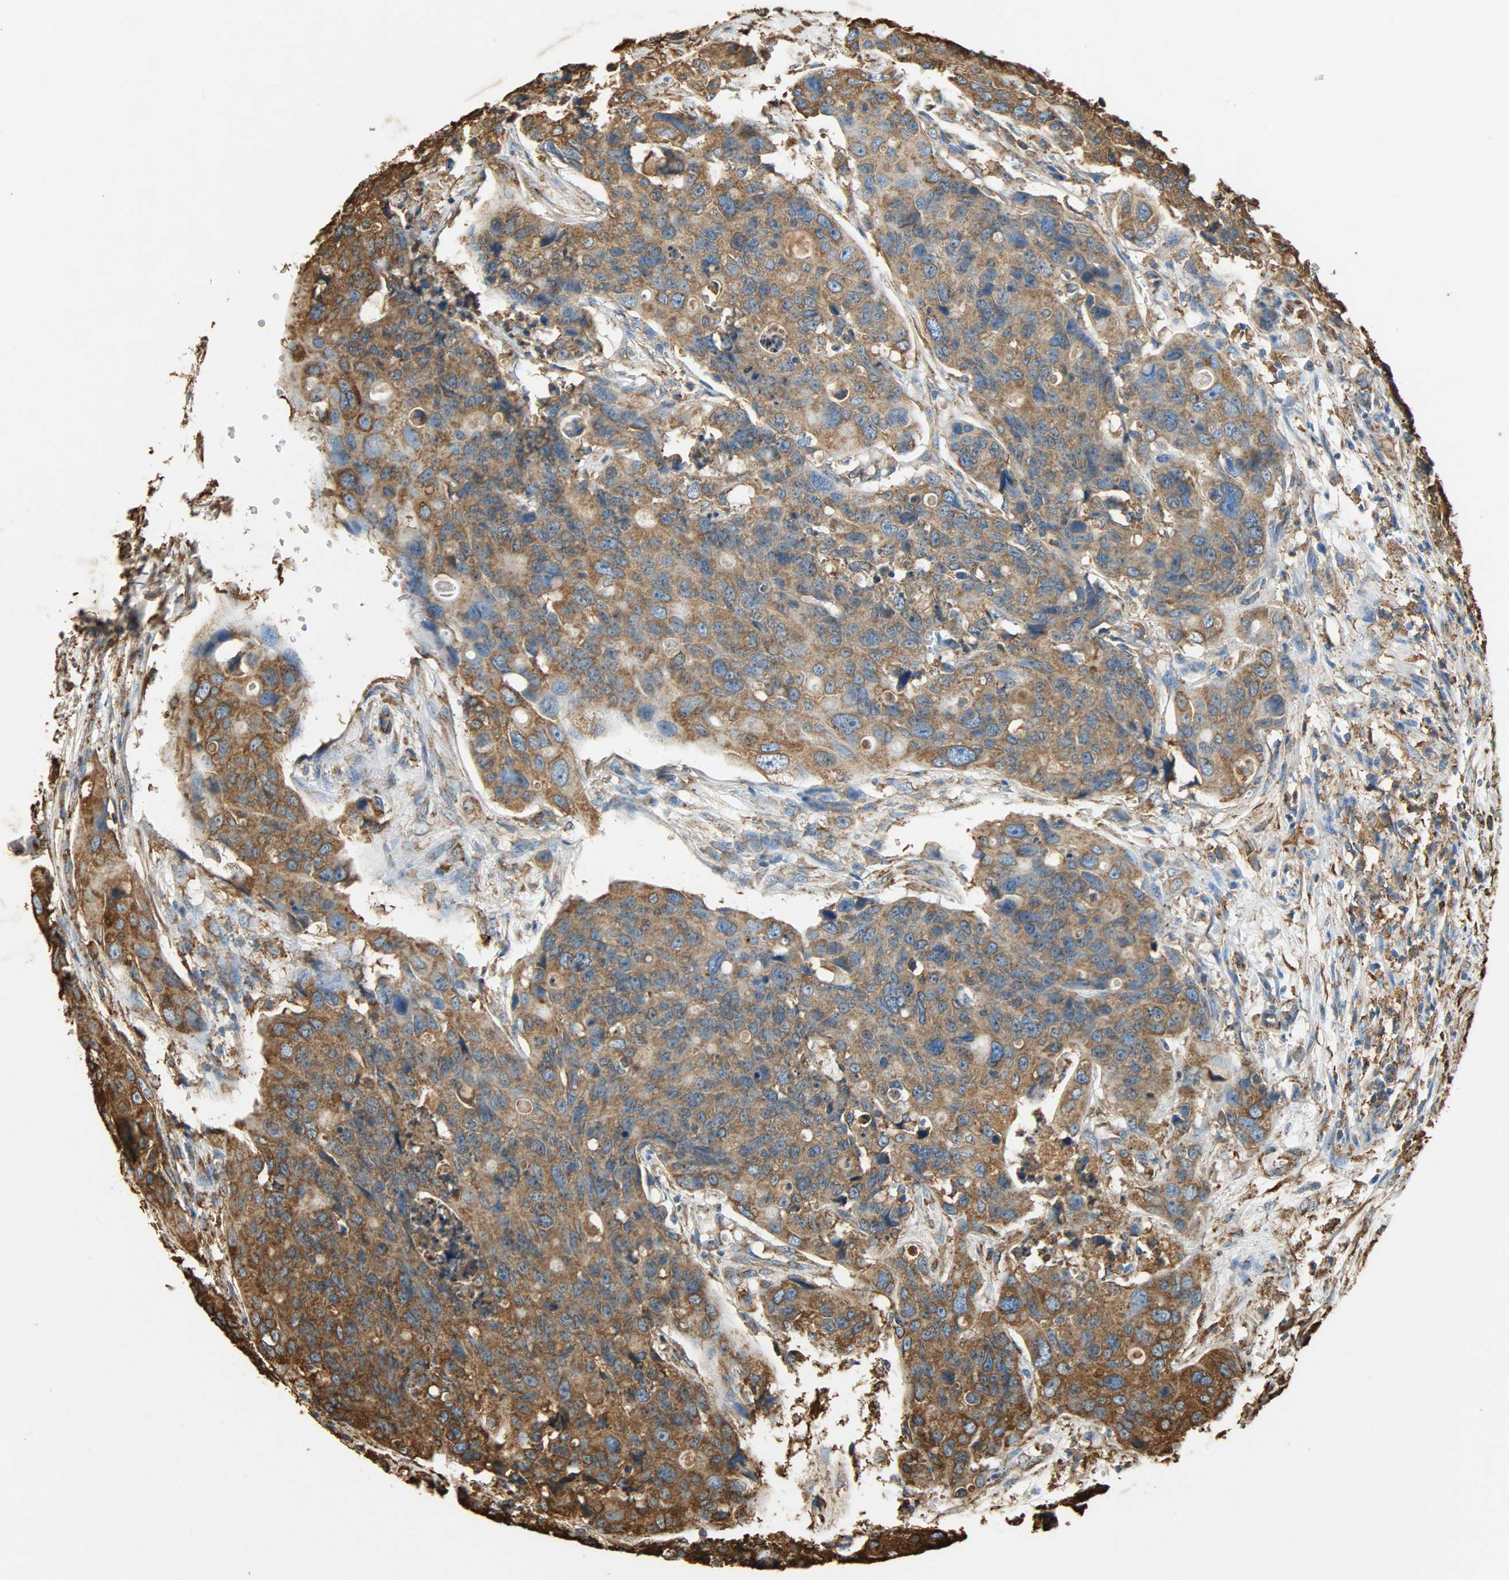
{"staining": {"intensity": "moderate", "quantity": ">75%", "location": "cytoplasmic/membranous"}, "tissue": "colorectal cancer", "cell_type": "Tumor cells", "image_type": "cancer", "snomed": [{"axis": "morphology", "description": "Adenocarcinoma, NOS"}, {"axis": "topography", "description": "Colon"}], "caption": "Adenocarcinoma (colorectal) stained with DAB (3,3'-diaminobenzidine) immunohistochemistry (IHC) exhibits medium levels of moderate cytoplasmic/membranous staining in about >75% of tumor cells. Using DAB (brown) and hematoxylin (blue) stains, captured at high magnification using brightfield microscopy.", "gene": "HSP90B1", "patient": {"sex": "female", "age": 57}}